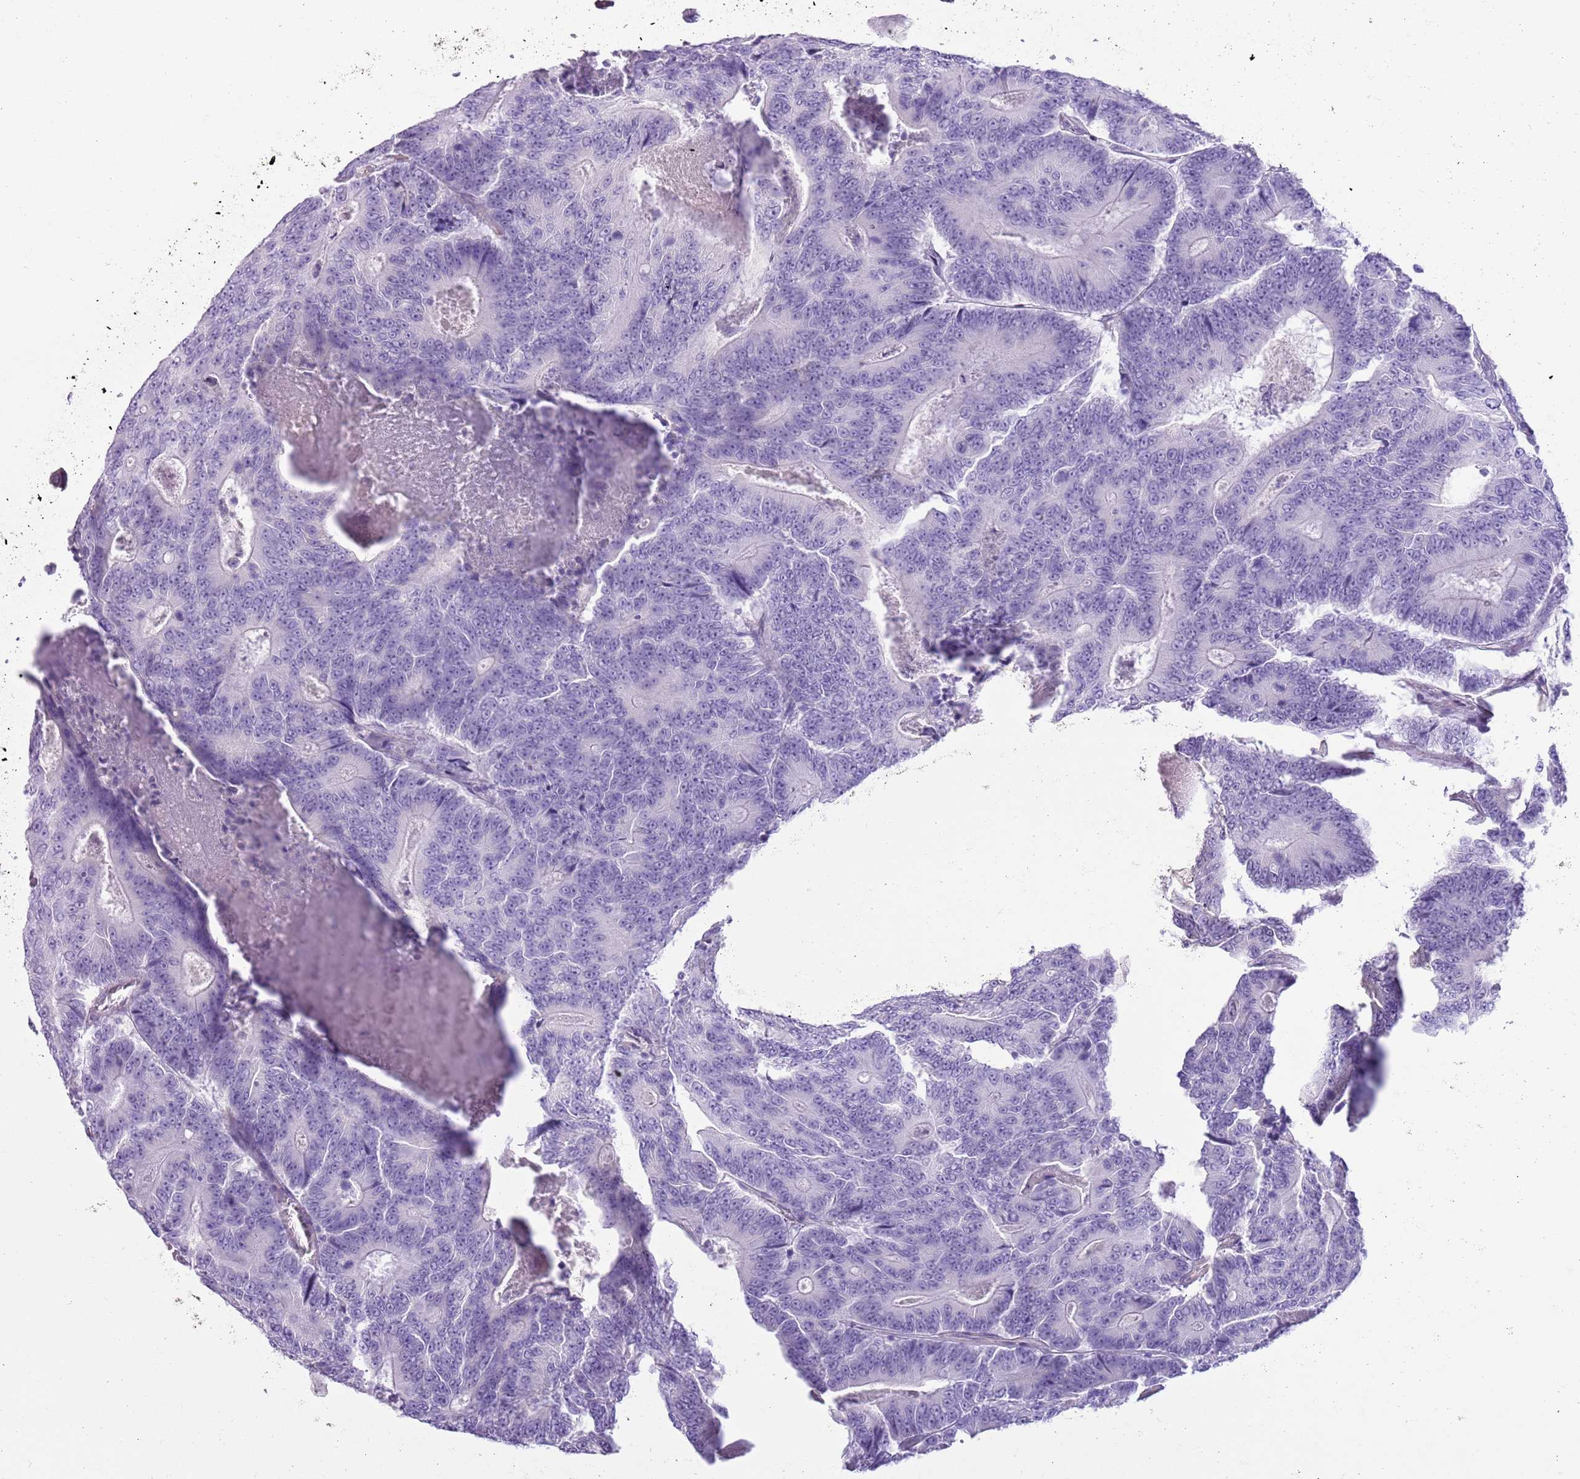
{"staining": {"intensity": "negative", "quantity": "none", "location": "none"}, "tissue": "colorectal cancer", "cell_type": "Tumor cells", "image_type": "cancer", "snomed": [{"axis": "morphology", "description": "Adenocarcinoma, NOS"}, {"axis": "topography", "description": "Colon"}], "caption": "This is a micrograph of immunohistochemistry staining of colorectal cancer, which shows no expression in tumor cells.", "gene": "SLC7A14", "patient": {"sex": "male", "age": 83}}